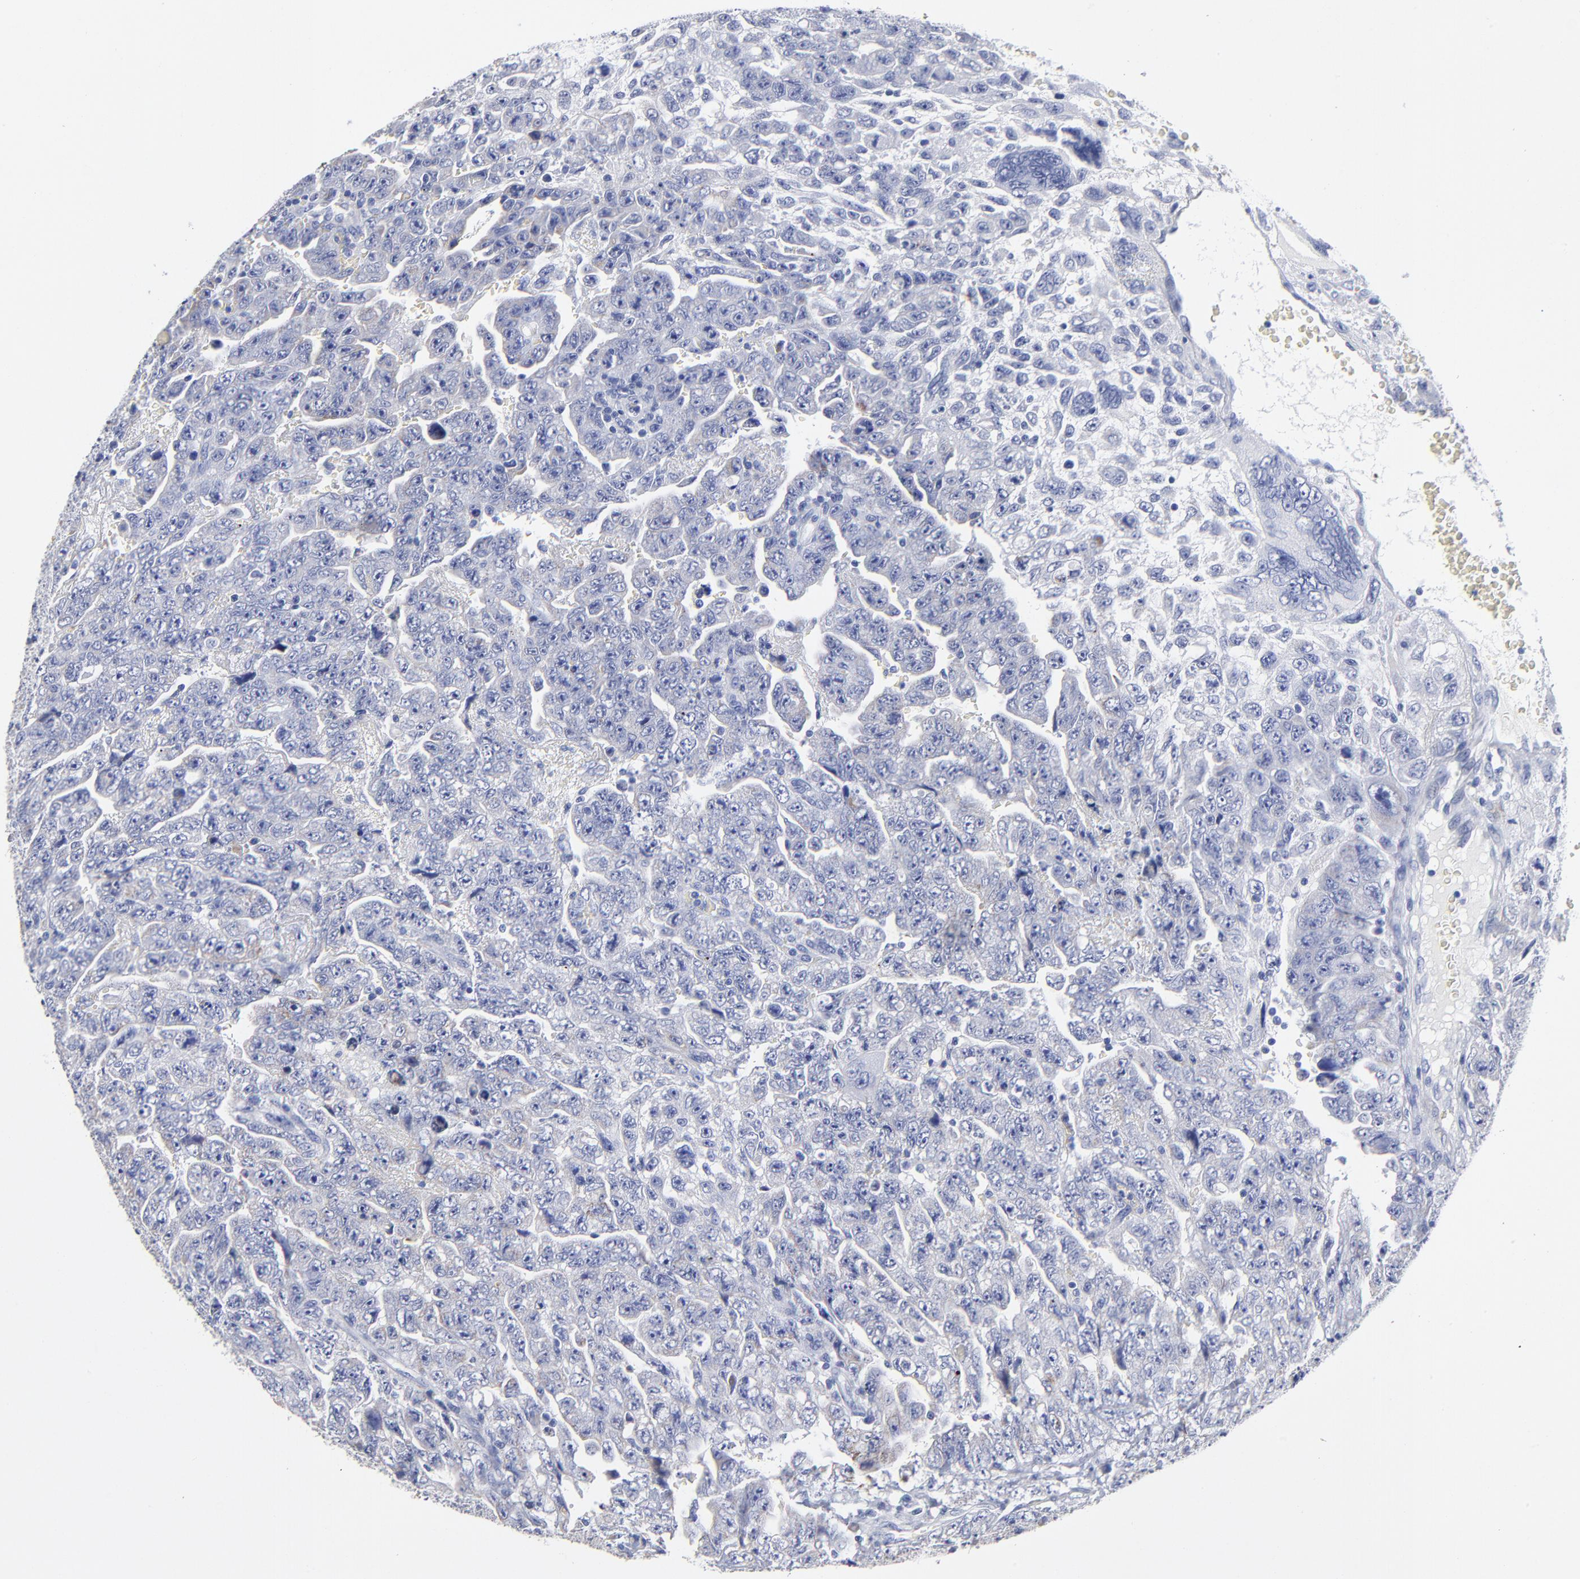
{"staining": {"intensity": "negative", "quantity": "none", "location": "none"}, "tissue": "testis cancer", "cell_type": "Tumor cells", "image_type": "cancer", "snomed": [{"axis": "morphology", "description": "Carcinoma, Embryonal, NOS"}, {"axis": "topography", "description": "Testis"}], "caption": "Human embryonal carcinoma (testis) stained for a protein using immunohistochemistry (IHC) demonstrates no staining in tumor cells.", "gene": "PTP4A1", "patient": {"sex": "male", "age": 28}}